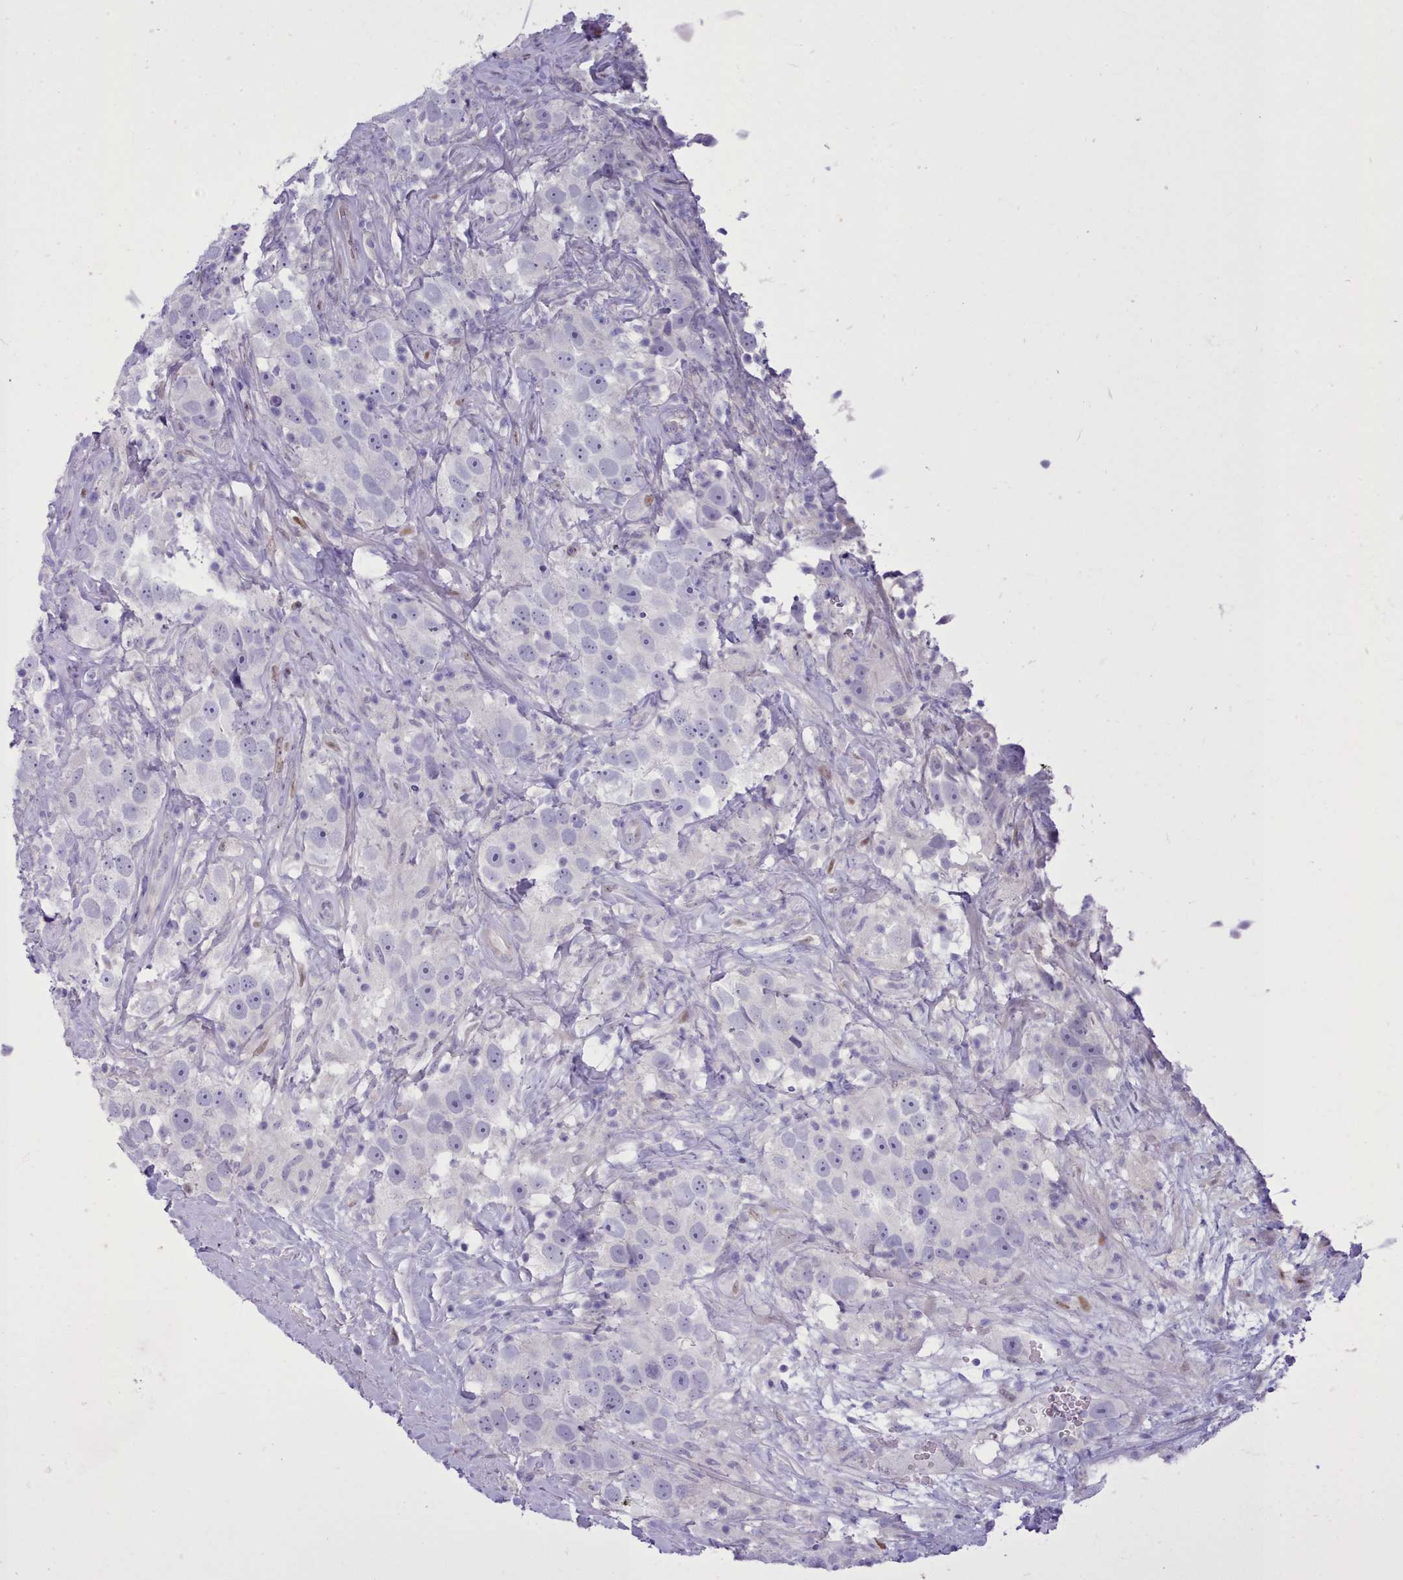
{"staining": {"intensity": "negative", "quantity": "none", "location": "none"}, "tissue": "testis cancer", "cell_type": "Tumor cells", "image_type": "cancer", "snomed": [{"axis": "morphology", "description": "Seminoma, NOS"}, {"axis": "topography", "description": "Testis"}], "caption": "Immunohistochemistry (IHC) image of neoplastic tissue: testis cancer stained with DAB exhibits no significant protein expression in tumor cells.", "gene": "TMEM253", "patient": {"sex": "male", "age": 49}}